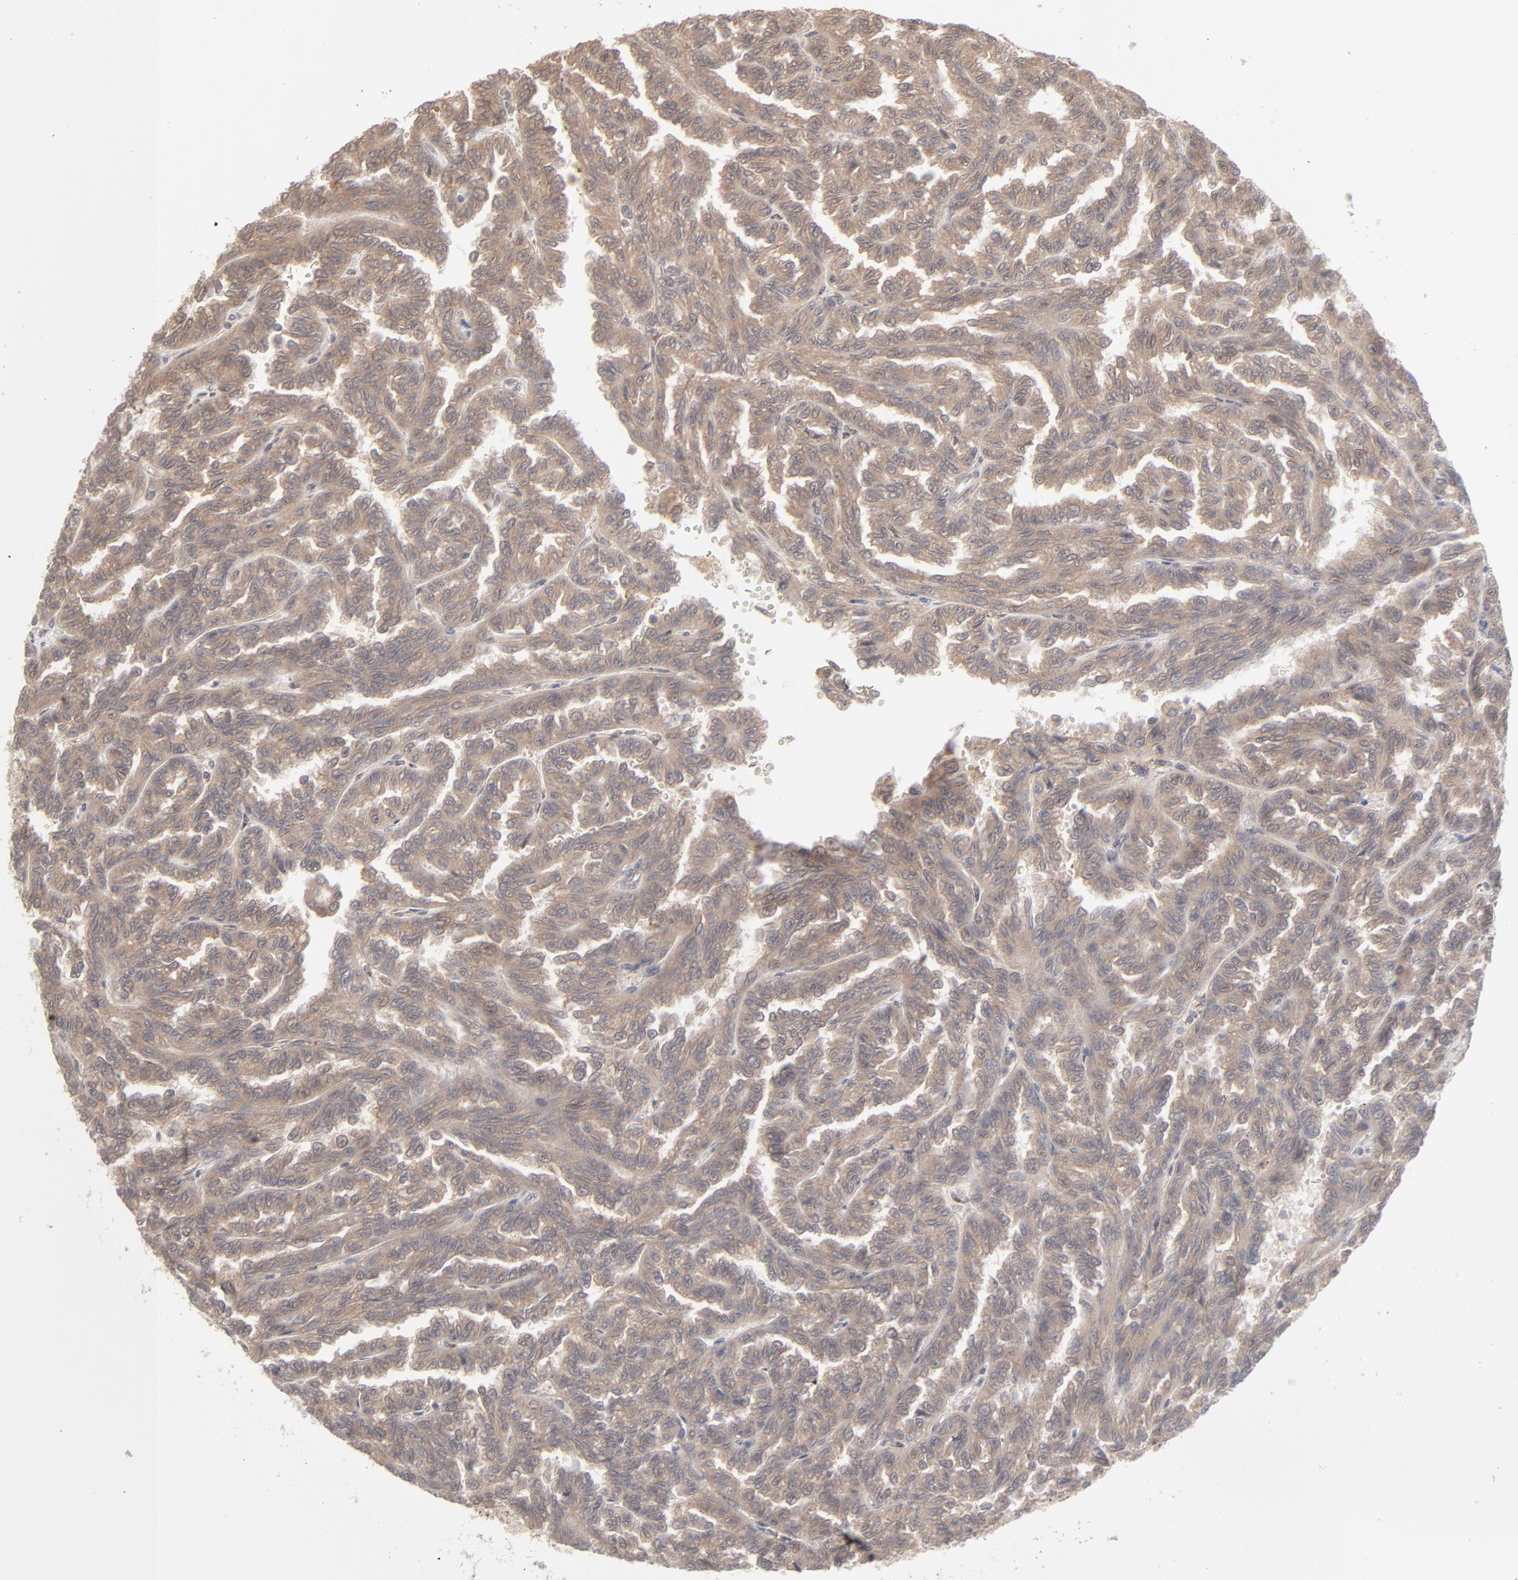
{"staining": {"intensity": "moderate", "quantity": ">75%", "location": "cytoplasmic/membranous"}, "tissue": "renal cancer", "cell_type": "Tumor cells", "image_type": "cancer", "snomed": [{"axis": "morphology", "description": "Inflammation, NOS"}, {"axis": "morphology", "description": "Adenocarcinoma, NOS"}, {"axis": "topography", "description": "Kidney"}], "caption": "Protein staining reveals moderate cytoplasmic/membranous expression in about >75% of tumor cells in renal cancer (adenocarcinoma).", "gene": "SCFD1", "patient": {"sex": "male", "age": 68}}